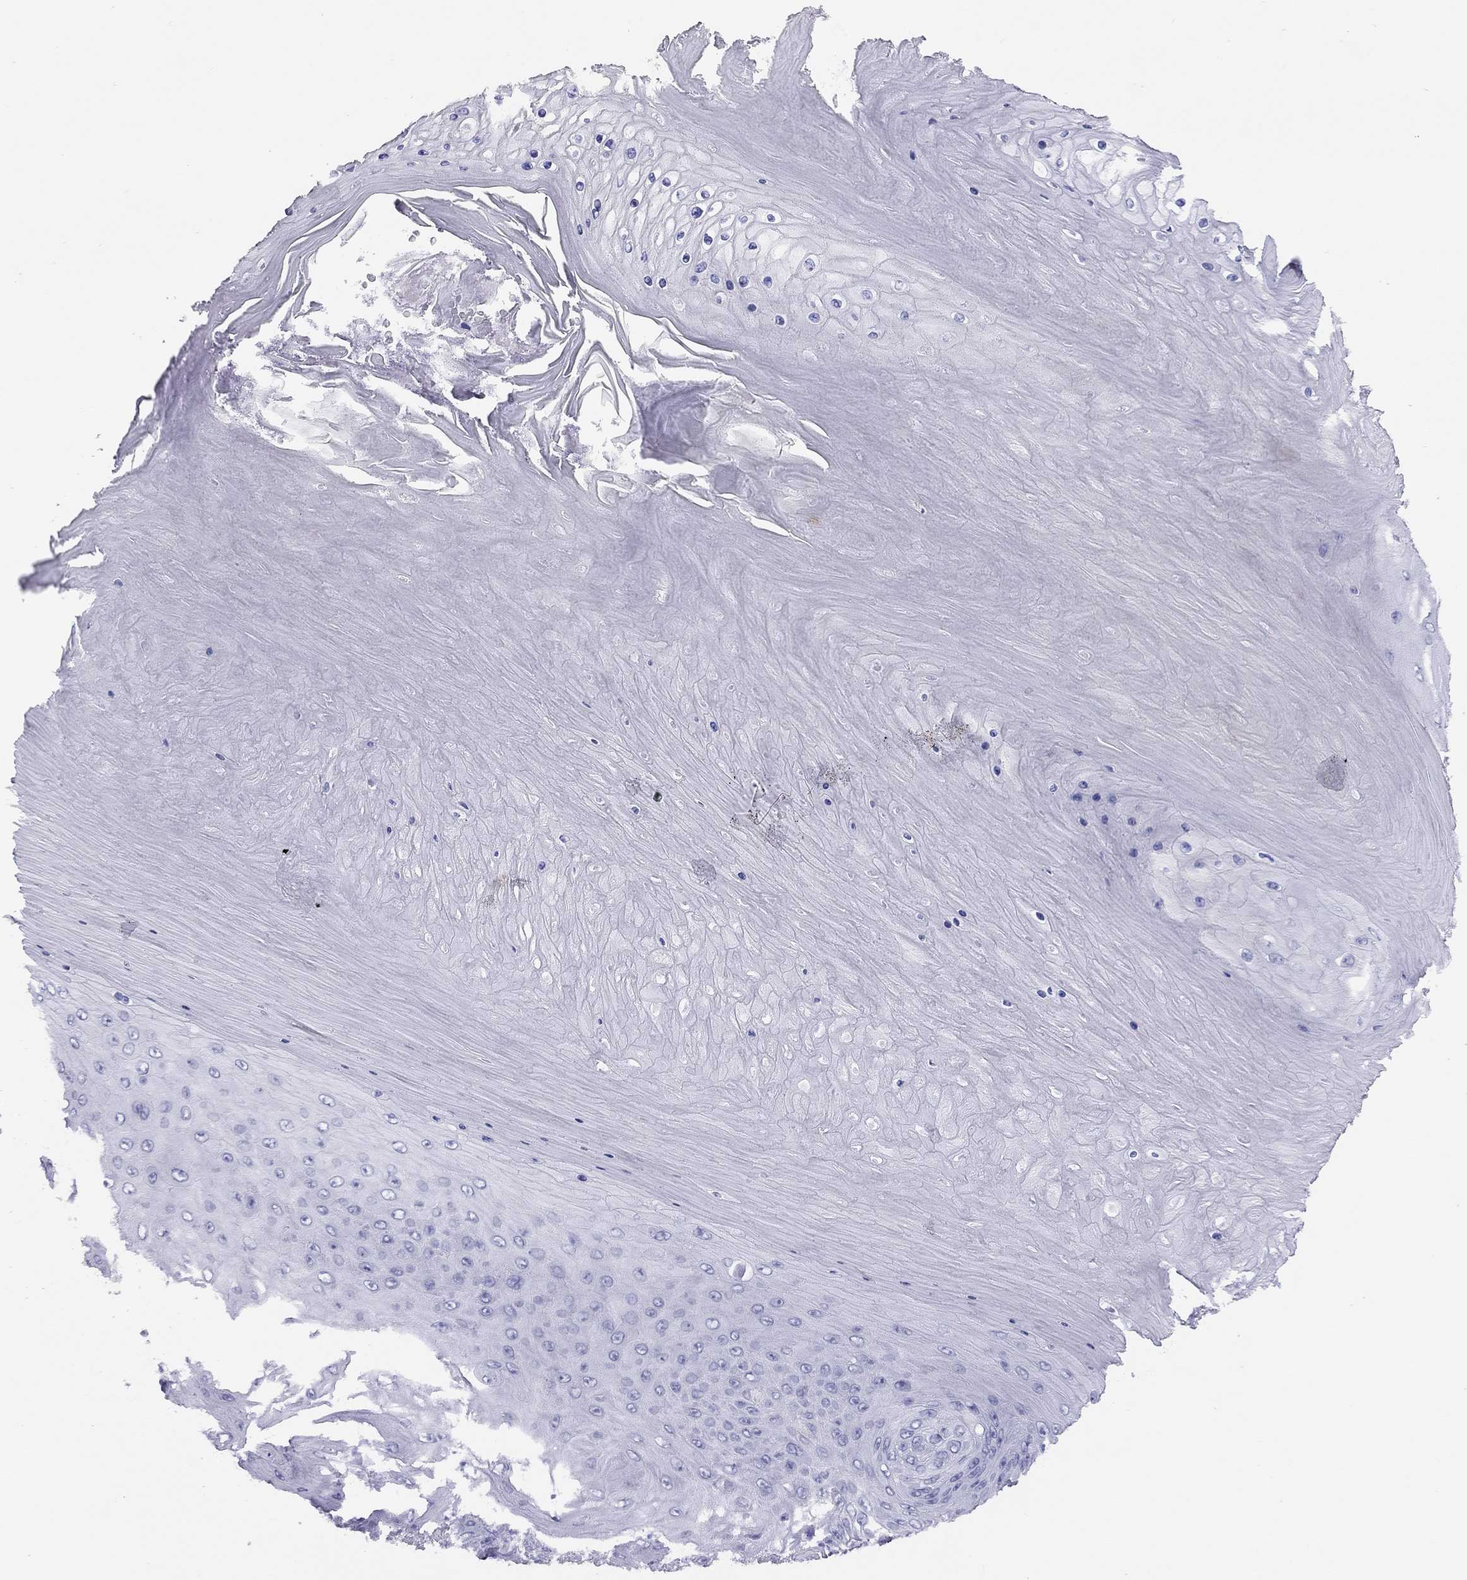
{"staining": {"intensity": "negative", "quantity": "none", "location": "none"}, "tissue": "skin cancer", "cell_type": "Tumor cells", "image_type": "cancer", "snomed": [{"axis": "morphology", "description": "Squamous cell carcinoma, NOS"}, {"axis": "topography", "description": "Skin"}], "caption": "The immunohistochemistry histopathology image has no significant staining in tumor cells of skin squamous cell carcinoma tissue.", "gene": "LRIT2", "patient": {"sex": "male", "age": 62}}